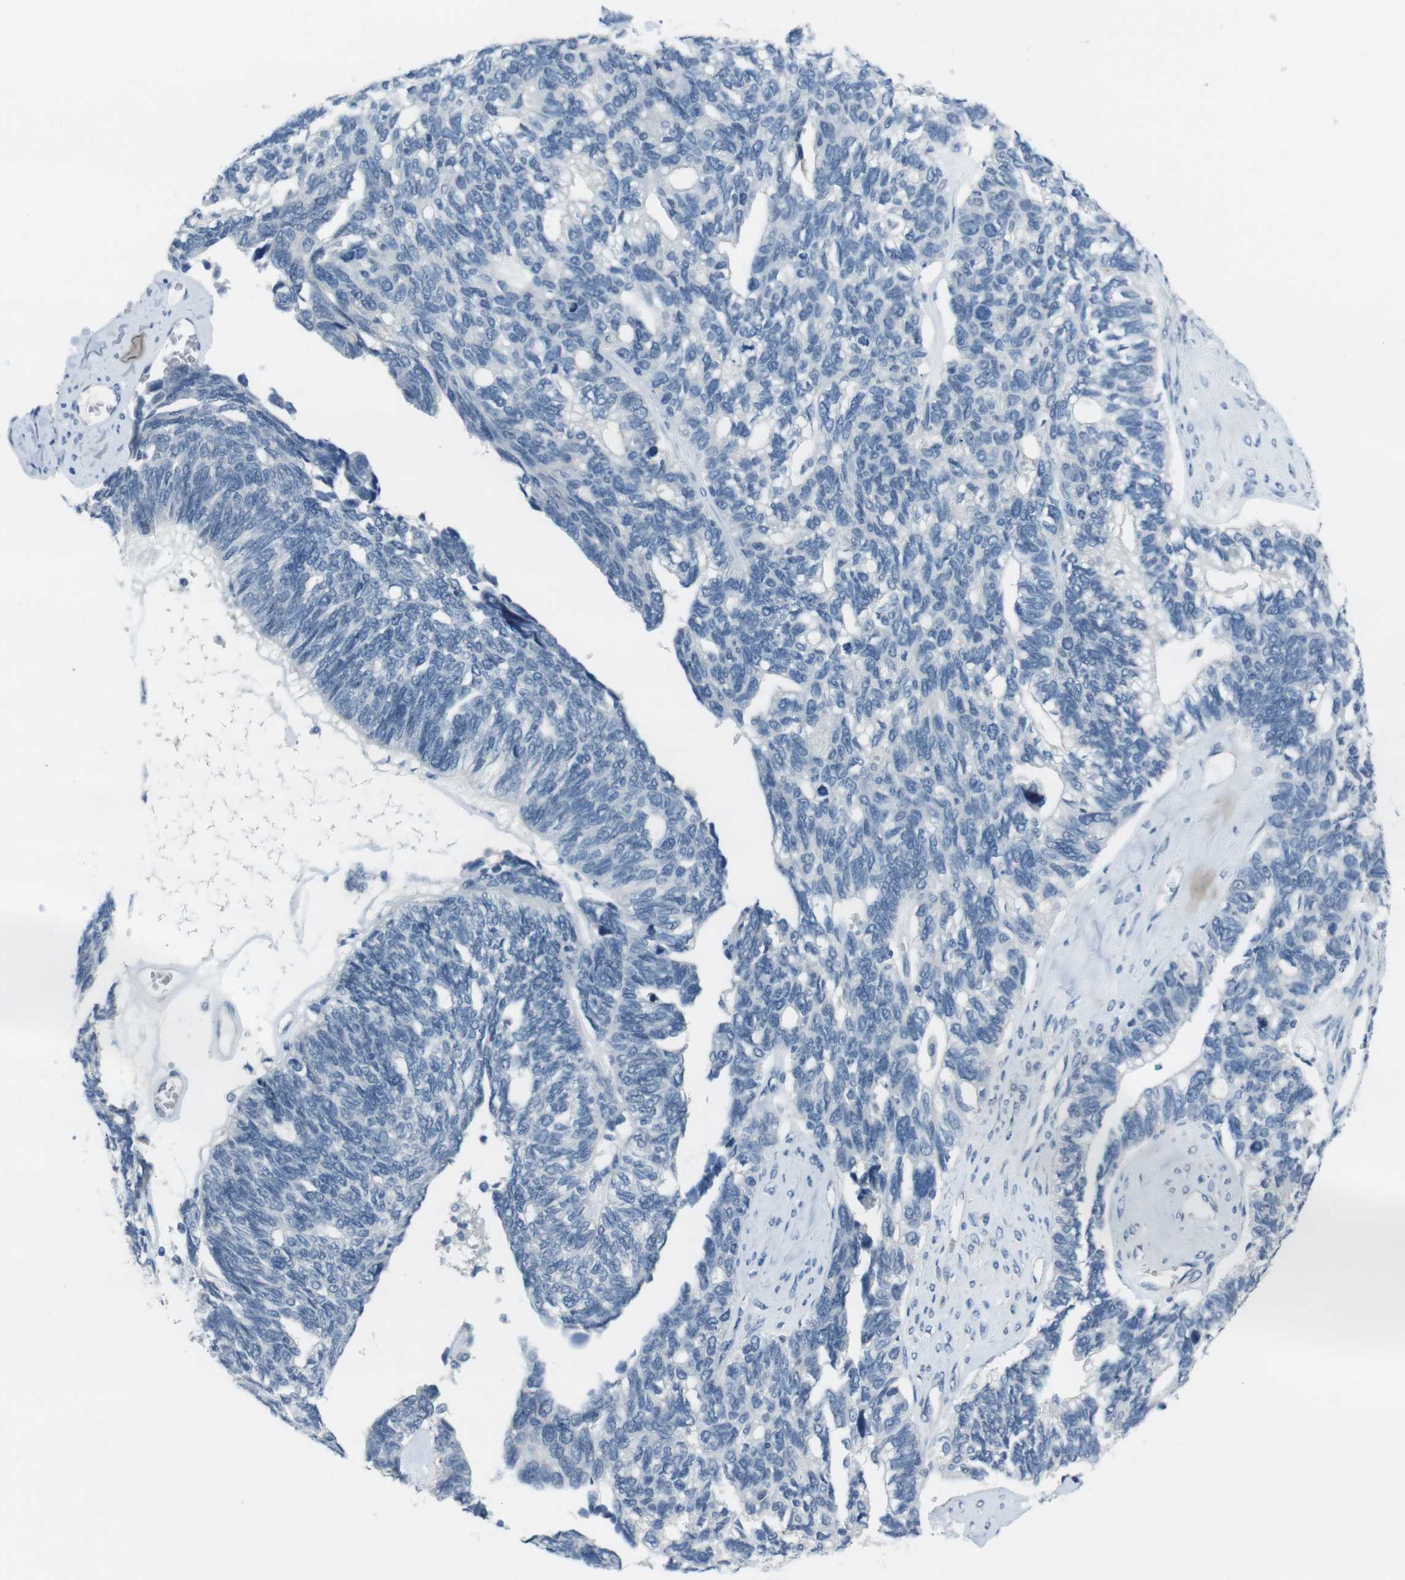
{"staining": {"intensity": "negative", "quantity": "none", "location": "none"}, "tissue": "ovarian cancer", "cell_type": "Tumor cells", "image_type": "cancer", "snomed": [{"axis": "morphology", "description": "Cystadenocarcinoma, serous, NOS"}, {"axis": "topography", "description": "Ovary"}], "caption": "Human serous cystadenocarcinoma (ovarian) stained for a protein using immunohistochemistry (IHC) reveals no staining in tumor cells.", "gene": "HRH2", "patient": {"sex": "female", "age": 79}}